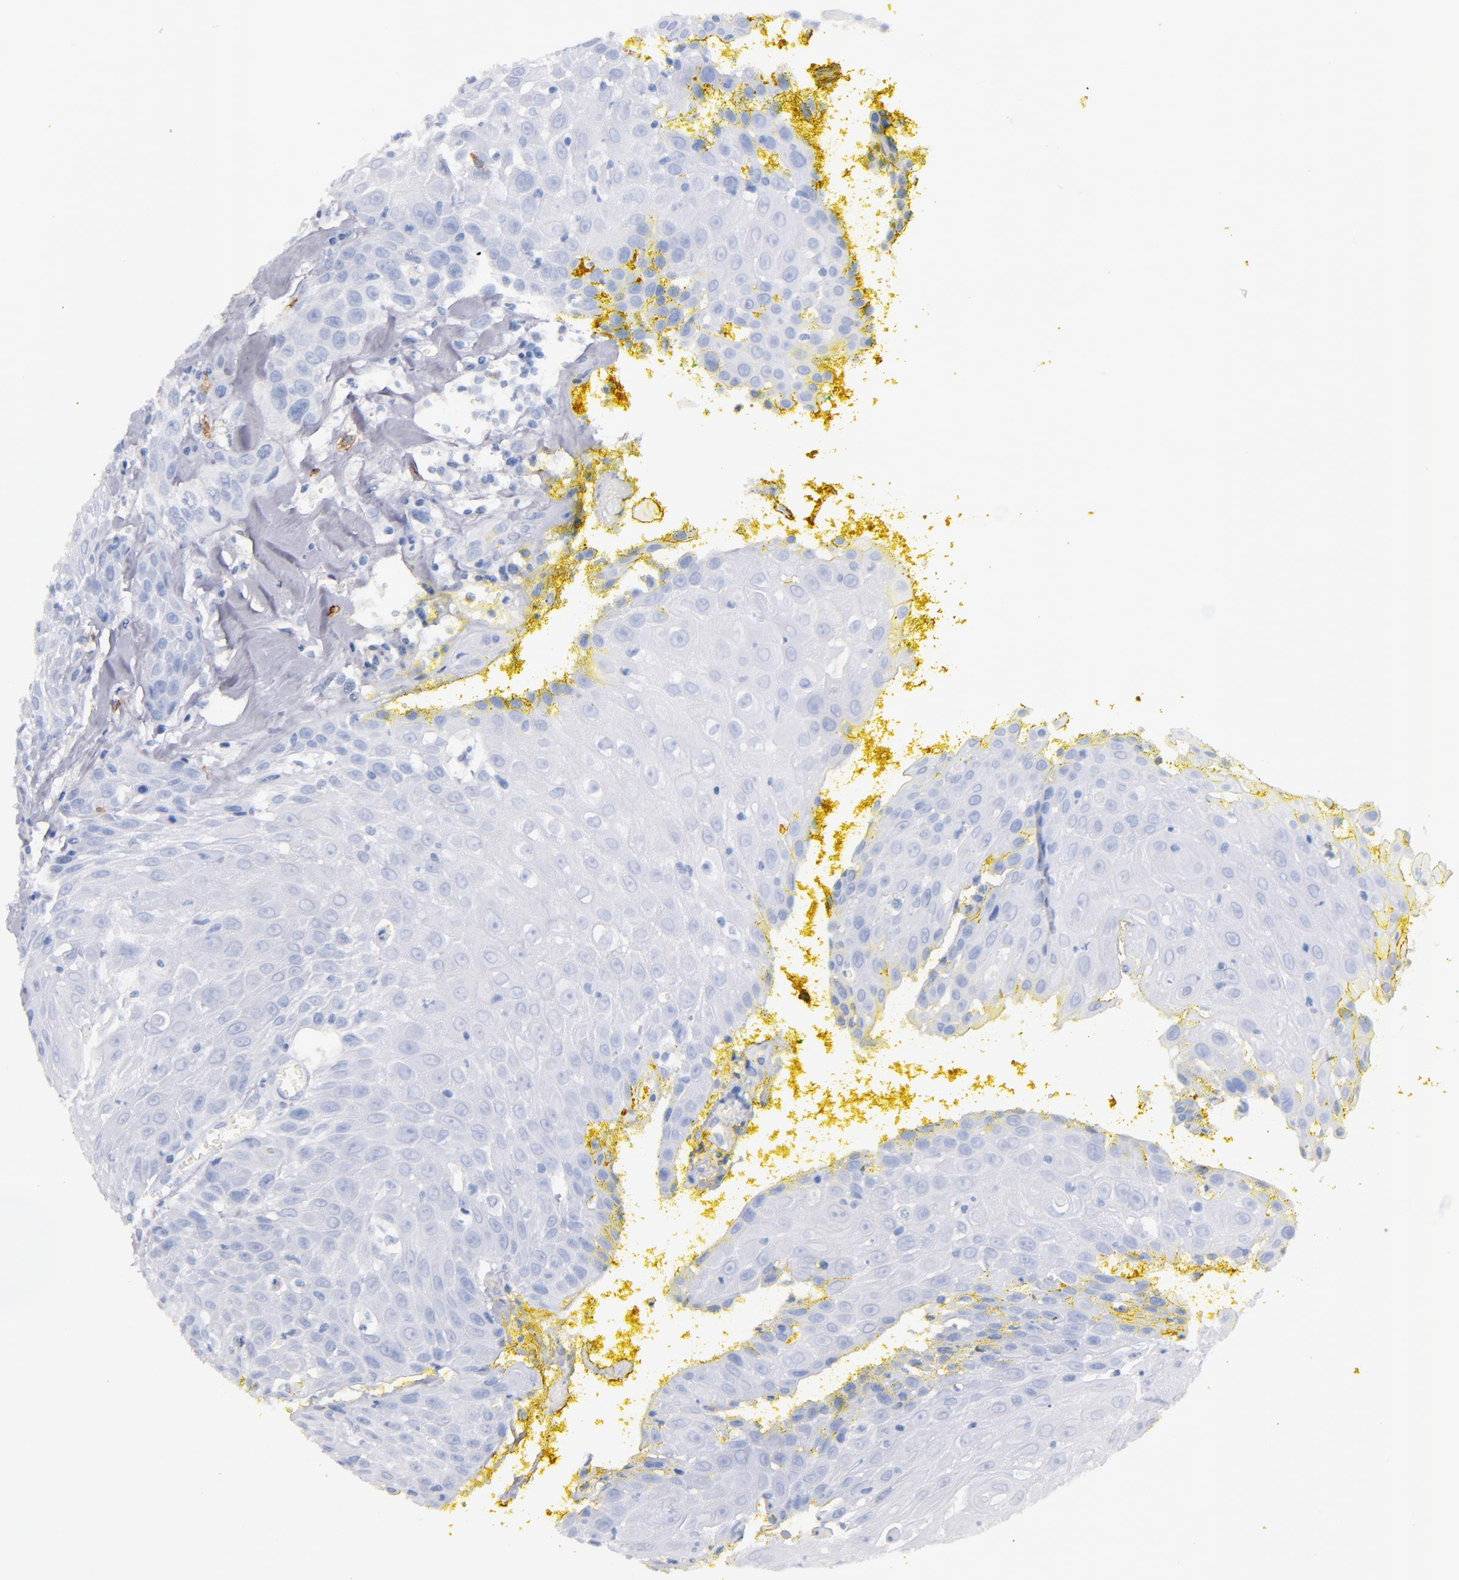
{"staining": {"intensity": "negative", "quantity": "none", "location": "none"}, "tissue": "head and neck cancer", "cell_type": "Tumor cells", "image_type": "cancer", "snomed": [{"axis": "morphology", "description": "Squamous cell carcinoma, NOS"}, {"axis": "topography", "description": "Oral tissue"}, {"axis": "topography", "description": "Head-Neck"}], "caption": "Squamous cell carcinoma (head and neck) stained for a protein using IHC displays no positivity tumor cells.", "gene": "KIT", "patient": {"sex": "female", "age": 82}}